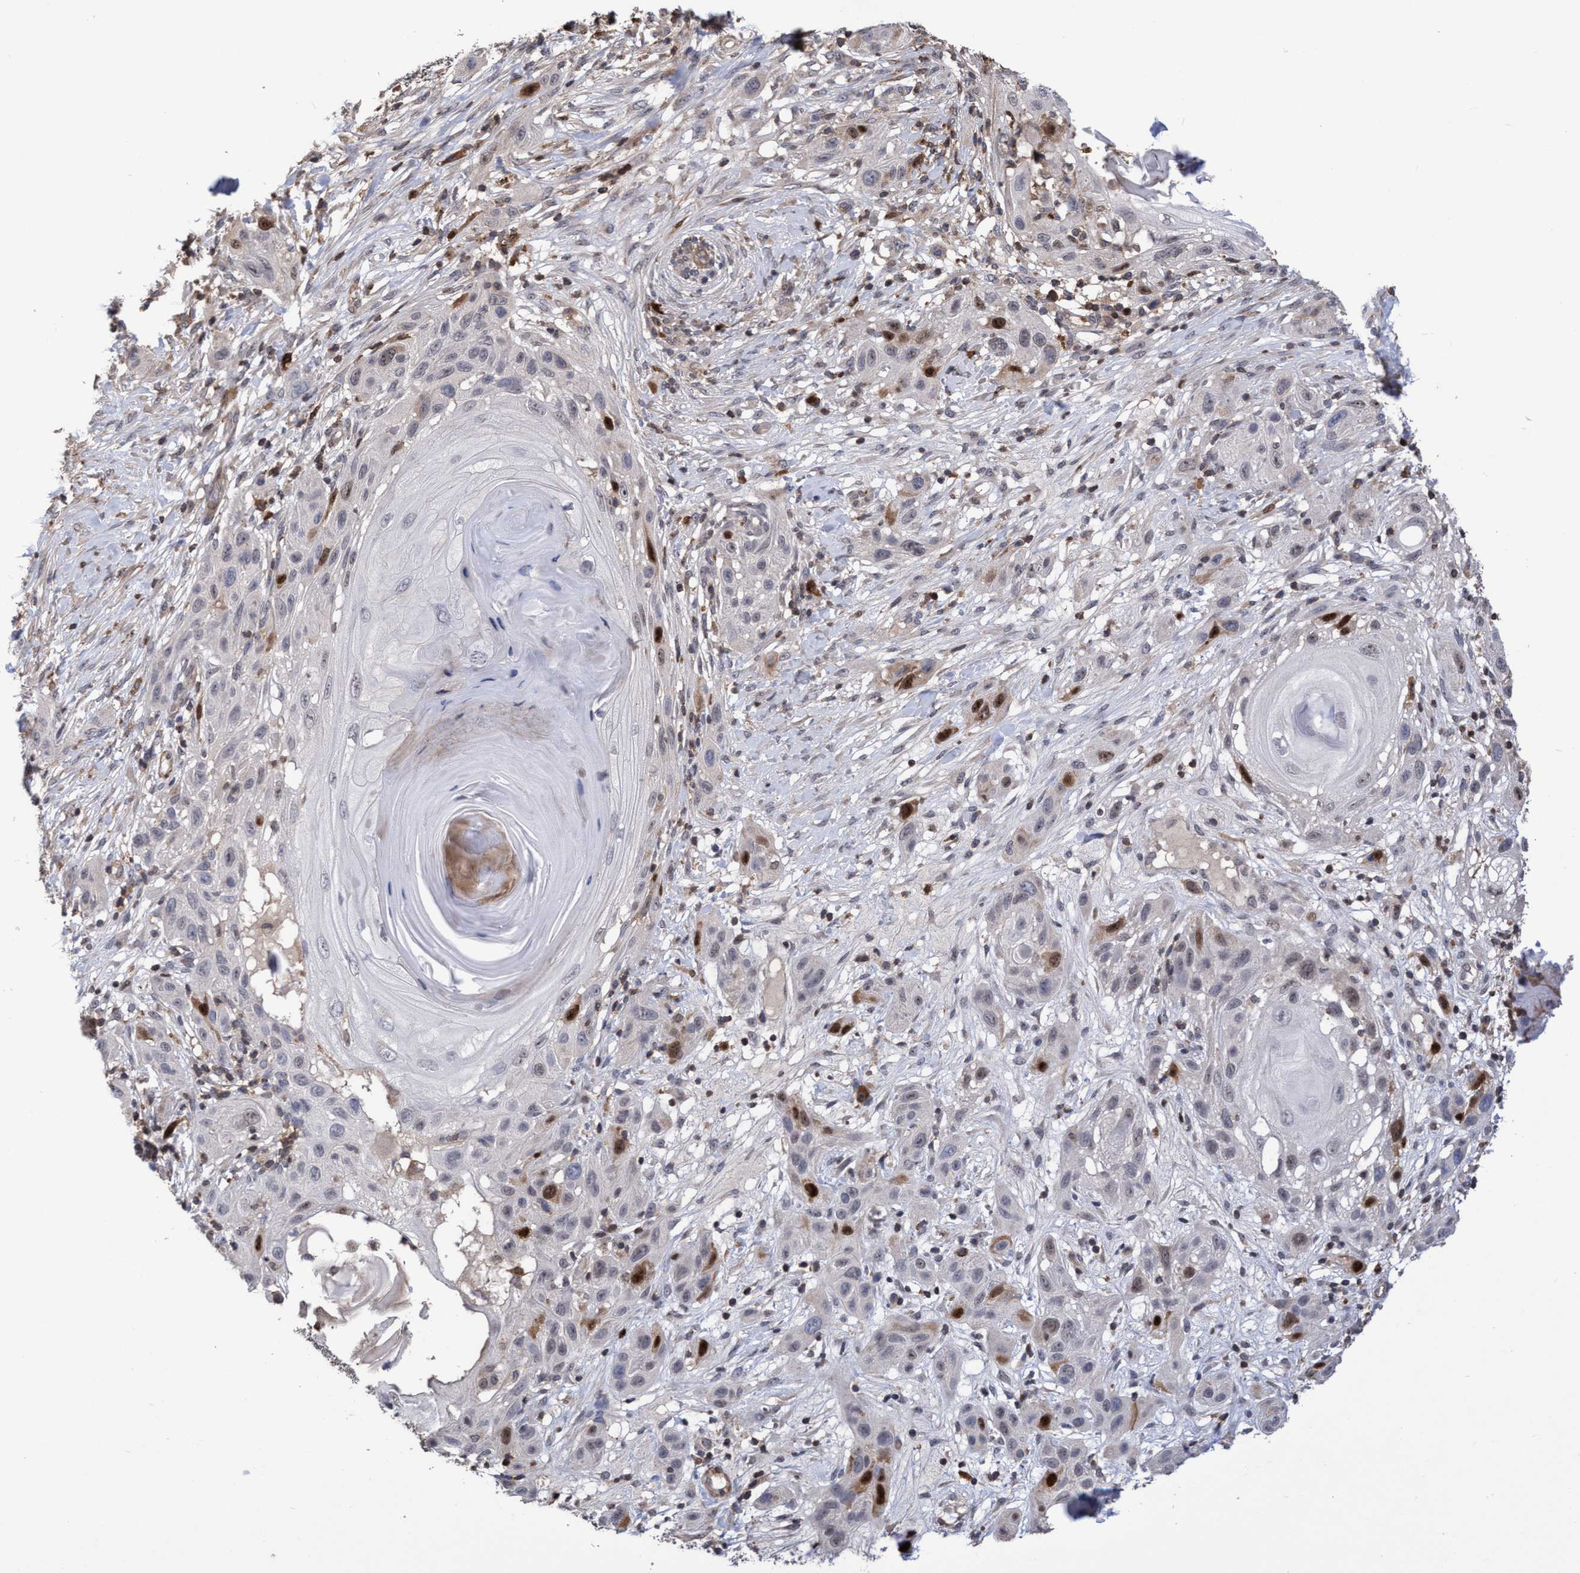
{"staining": {"intensity": "strong", "quantity": "<25%", "location": "nuclear"}, "tissue": "skin cancer", "cell_type": "Tumor cells", "image_type": "cancer", "snomed": [{"axis": "morphology", "description": "Squamous cell carcinoma, NOS"}, {"axis": "topography", "description": "Skin"}], "caption": "Approximately <25% of tumor cells in human squamous cell carcinoma (skin) display strong nuclear protein staining as visualized by brown immunohistochemical staining.", "gene": "SLBP", "patient": {"sex": "female", "age": 96}}